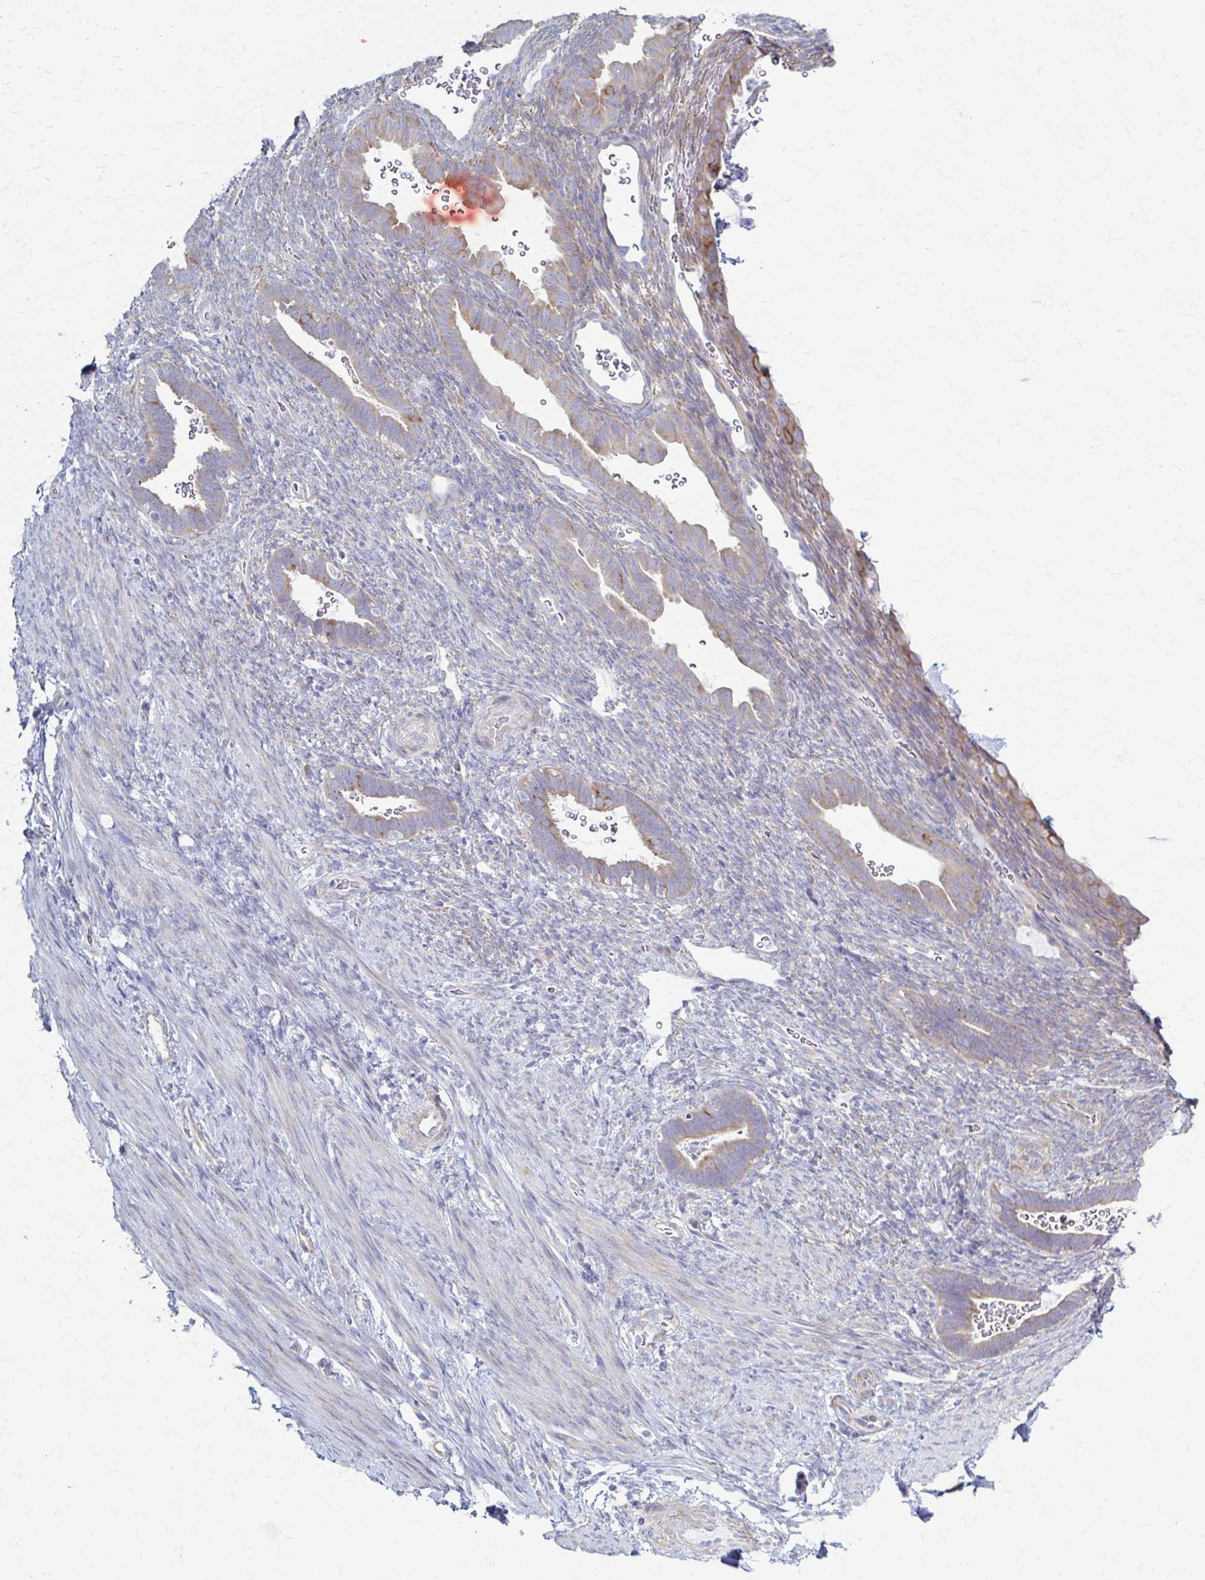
{"staining": {"intensity": "negative", "quantity": "none", "location": "none"}, "tissue": "endometrium", "cell_type": "Cells in endometrial stroma", "image_type": "normal", "snomed": [{"axis": "morphology", "description": "Normal tissue, NOS"}, {"axis": "topography", "description": "Endometrium"}], "caption": "This is an immunohistochemistry histopathology image of benign human endometrium. There is no expression in cells in endometrial stroma.", "gene": "PRKRA", "patient": {"sex": "female", "age": 34}}